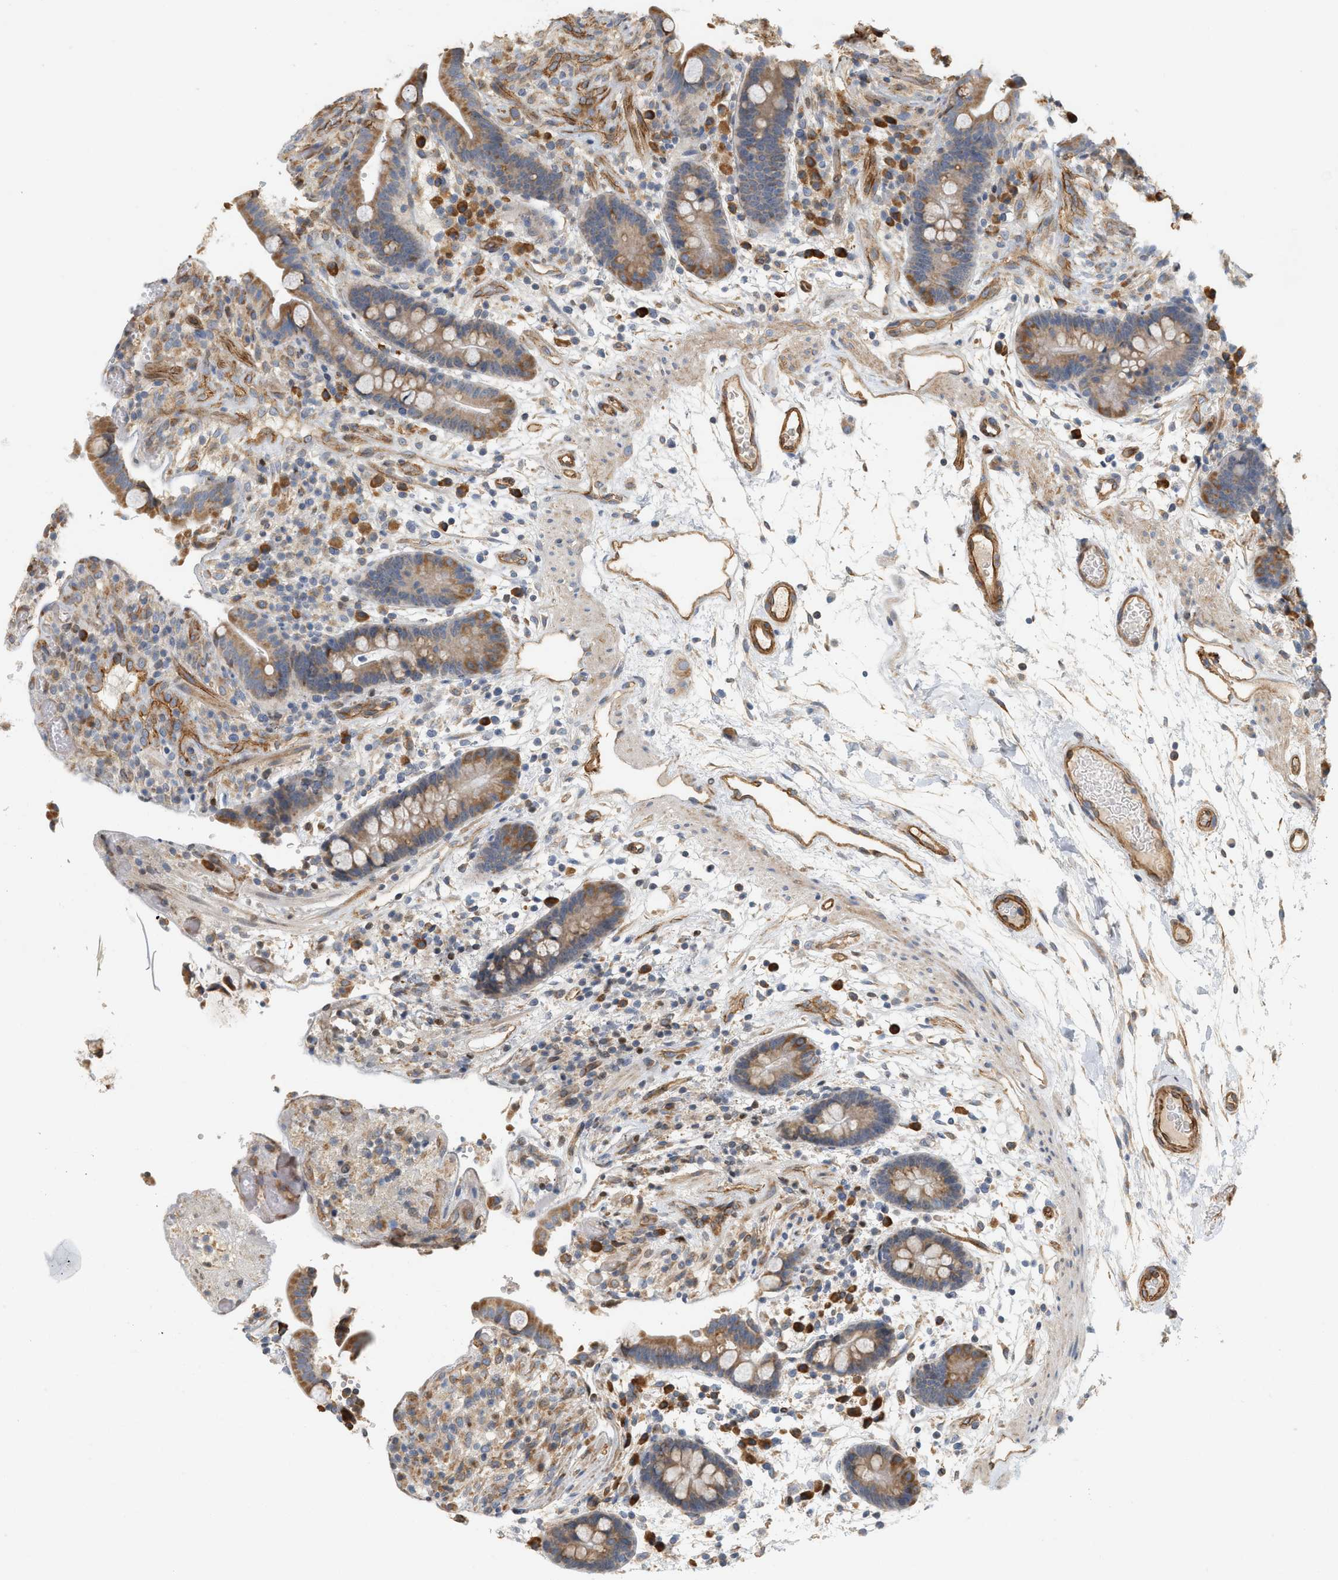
{"staining": {"intensity": "strong", "quantity": ">75%", "location": "cytoplasmic/membranous"}, "tissue": "colon", "cell_type": "Endothelial cells", "image_type": "normal", "snomed": [{"axis": "morphology", "description": "Normal tissue, NOS"}, {"axis": "topography", "description": "Colon"}], "caption": "Brown immunohistochemical staining in normal human colon displays strong cytoplasmic/membranous positivity in about >75% of endothelial cells.", "gene": "SVOP", "patient": {"sex": "male", "age": 73}}